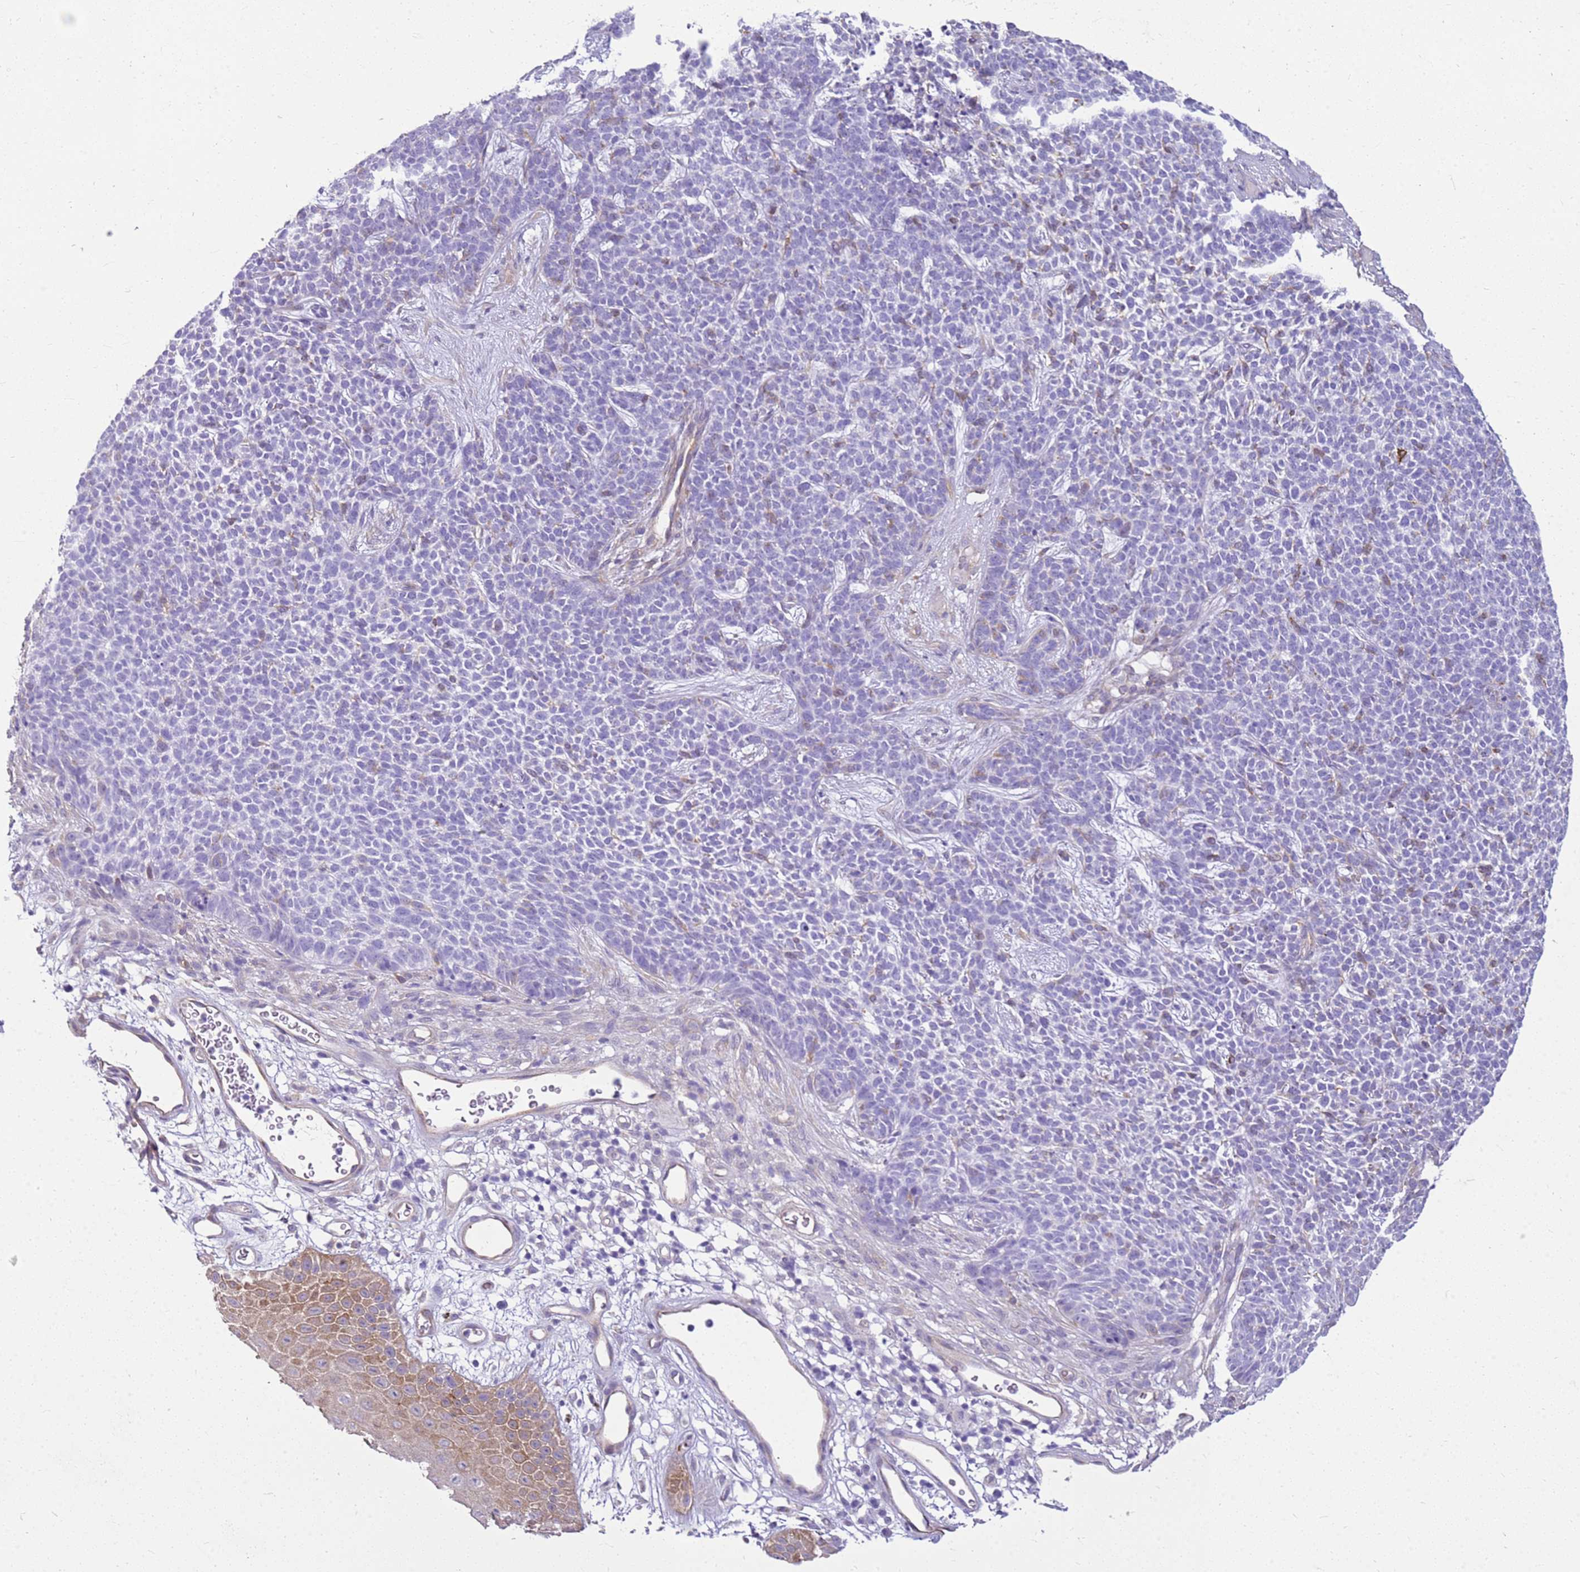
{"staining": {"intensity": "negative", "quantity": "none", "location": "none"}, "tissue": "skin cancer", "cell_type": "Tumor cells", "image_type": "cancer", "snomed": [{"axis": "morphology", "description": "Basal cell carcinoma"}, {"axis": "topography", "description": "Skin"}], "caption": "This is an immunohistochemistry histopathology image of human skin cancer (basal cell carcinoma). There is no expression in tumor cells.", "gene": "HSPB1", "patient": {"sex": "female", "age": 84}}